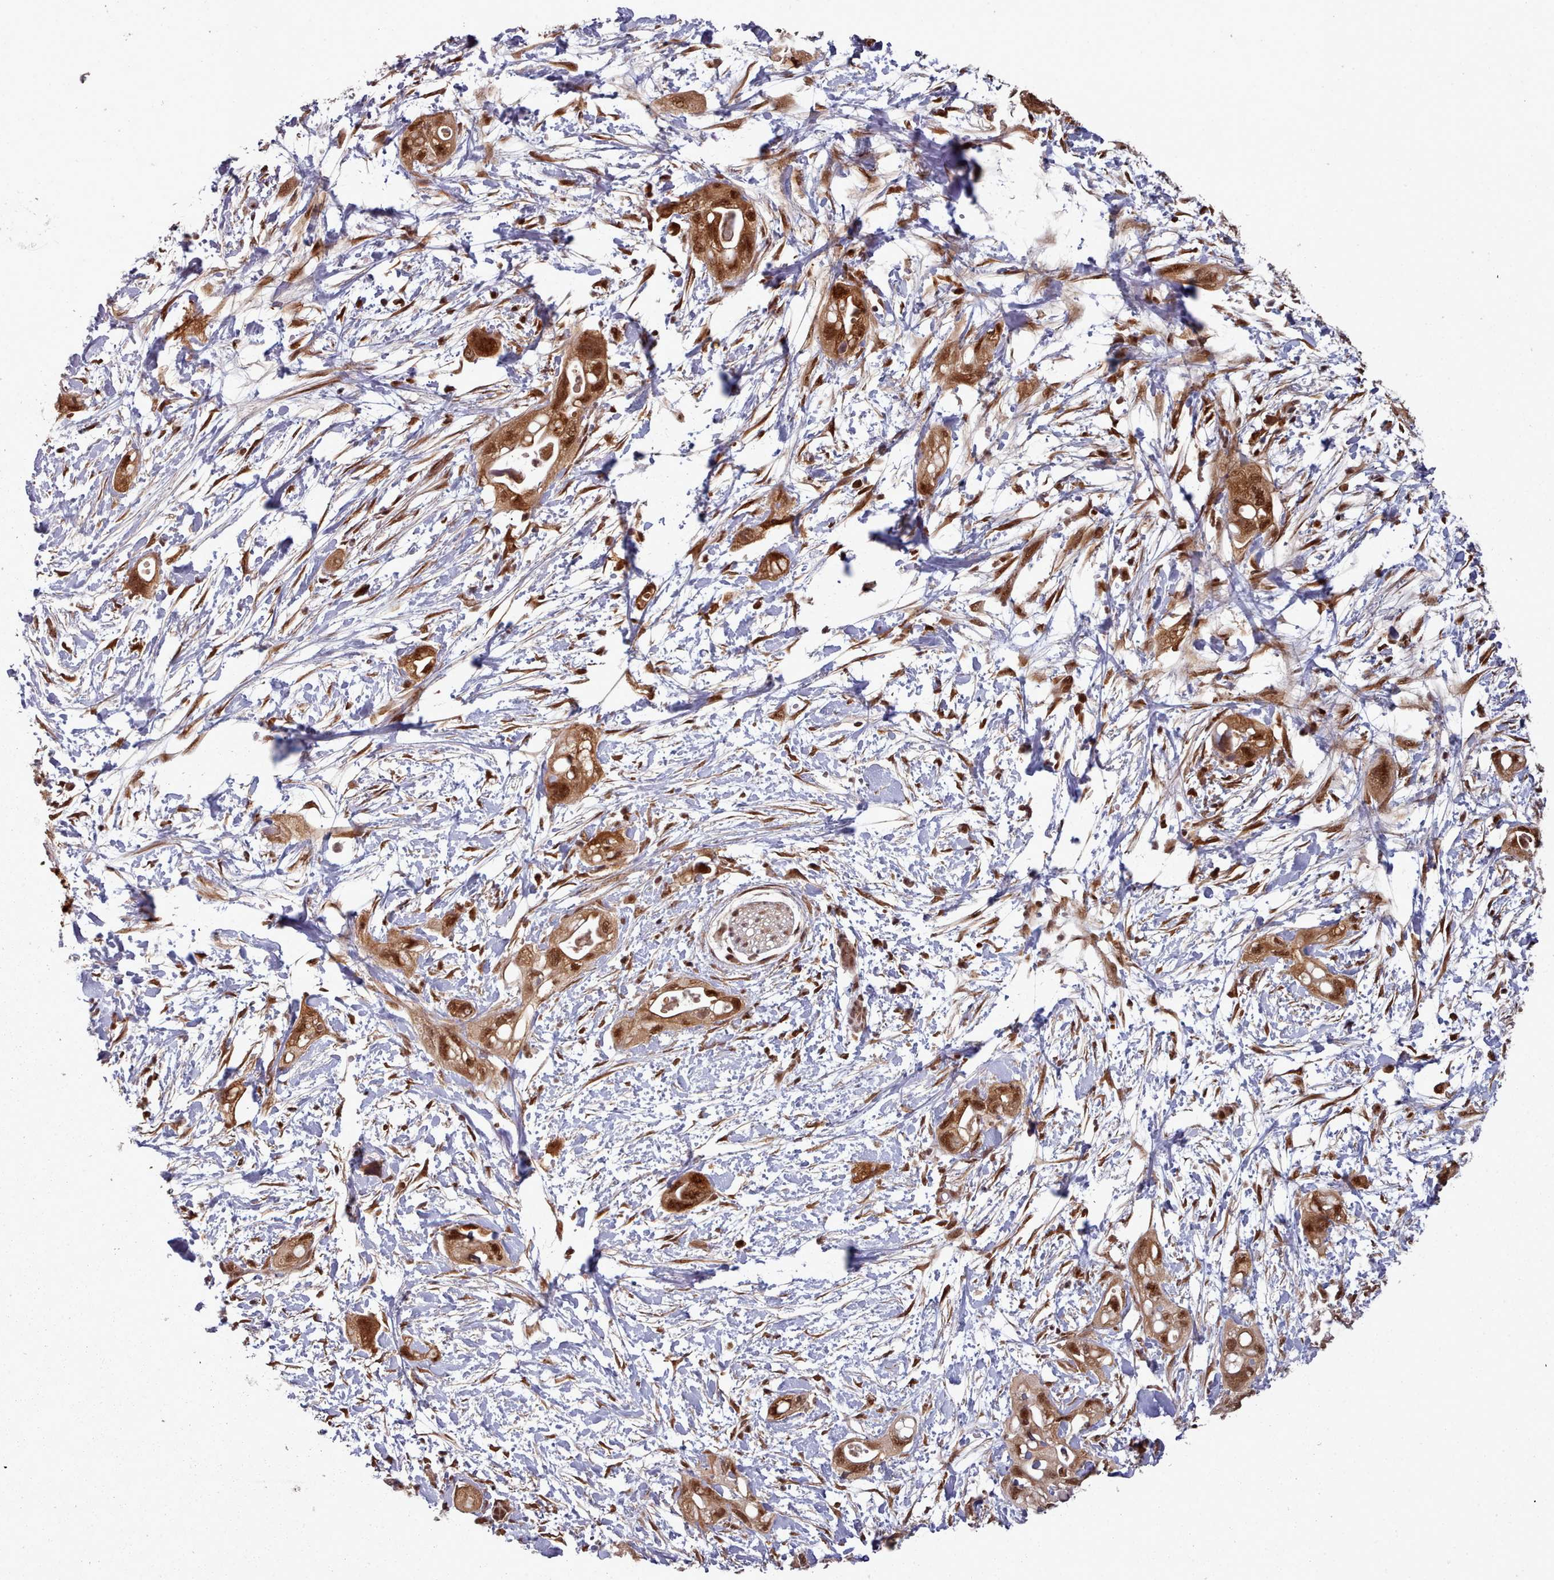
{"staining": {"intensity": "moderate", "quantity": ">75%", "location": "cytoplasmic/membranous,nuclear"}, "tissue": "pancreatic cancer", "cell_type": "Tumor cells", "image_type": "cancer", "snomed": [{"axis": "morphology", "description": "Adenocarcinoma, NOS"}, {"axis": "topography", "description": "Pancreas"}], "caption": "Tumor cells display medium levels of moderate cytoplasmic/membranous and nuclear staining in approximately >75% of cells in pancreatic cancer (adenocarcinoma). The protein of interest is stained brown, and the nuclei are stained in blue (DAB (3,3'-diaminobenzidine) IHC with brightfield microscopy, high magnification).", "gene": "DHX8", "patient": {"sex": "female", "age": 72}}